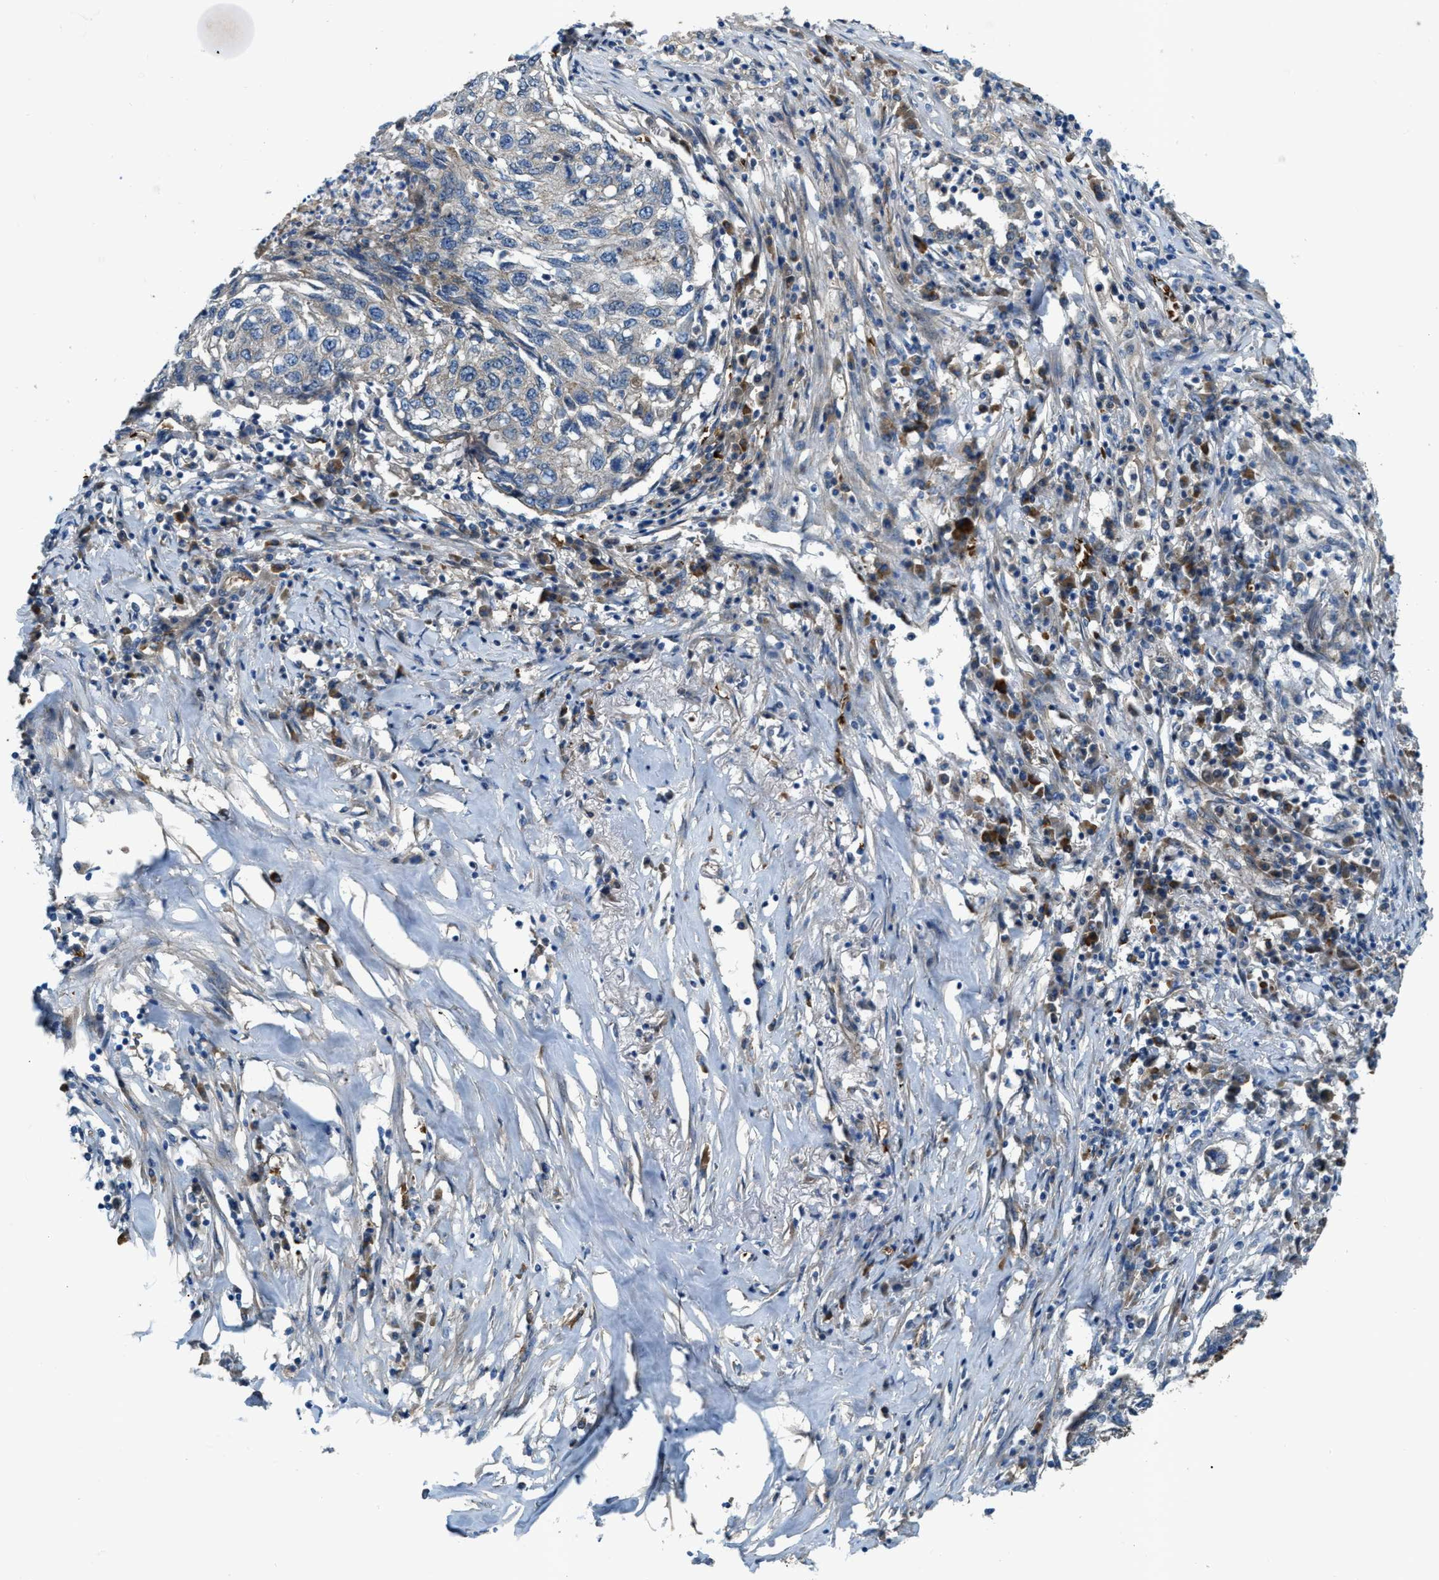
{"staining": {"intensity": "negative", "quantity": "none", "location": "none"}, "tissue": "lung cancer", "cell_type": "Tumor cells", "image_type": "cancer", "snomed": [{"axis": "morphology", "description": "Squamous cell carcinoma, NOS"}, {"axis": "topography", "description": "Lung"}], "caption": "High magnification brightfield microscopy of squamous cell carcinoma (lung) stained with DAB (brown) and counterstained with hematoxylin (blue): tumor cells show no significant expression.", "gene": "ERC1", "patient": {"sex": "female", "age": 63}}